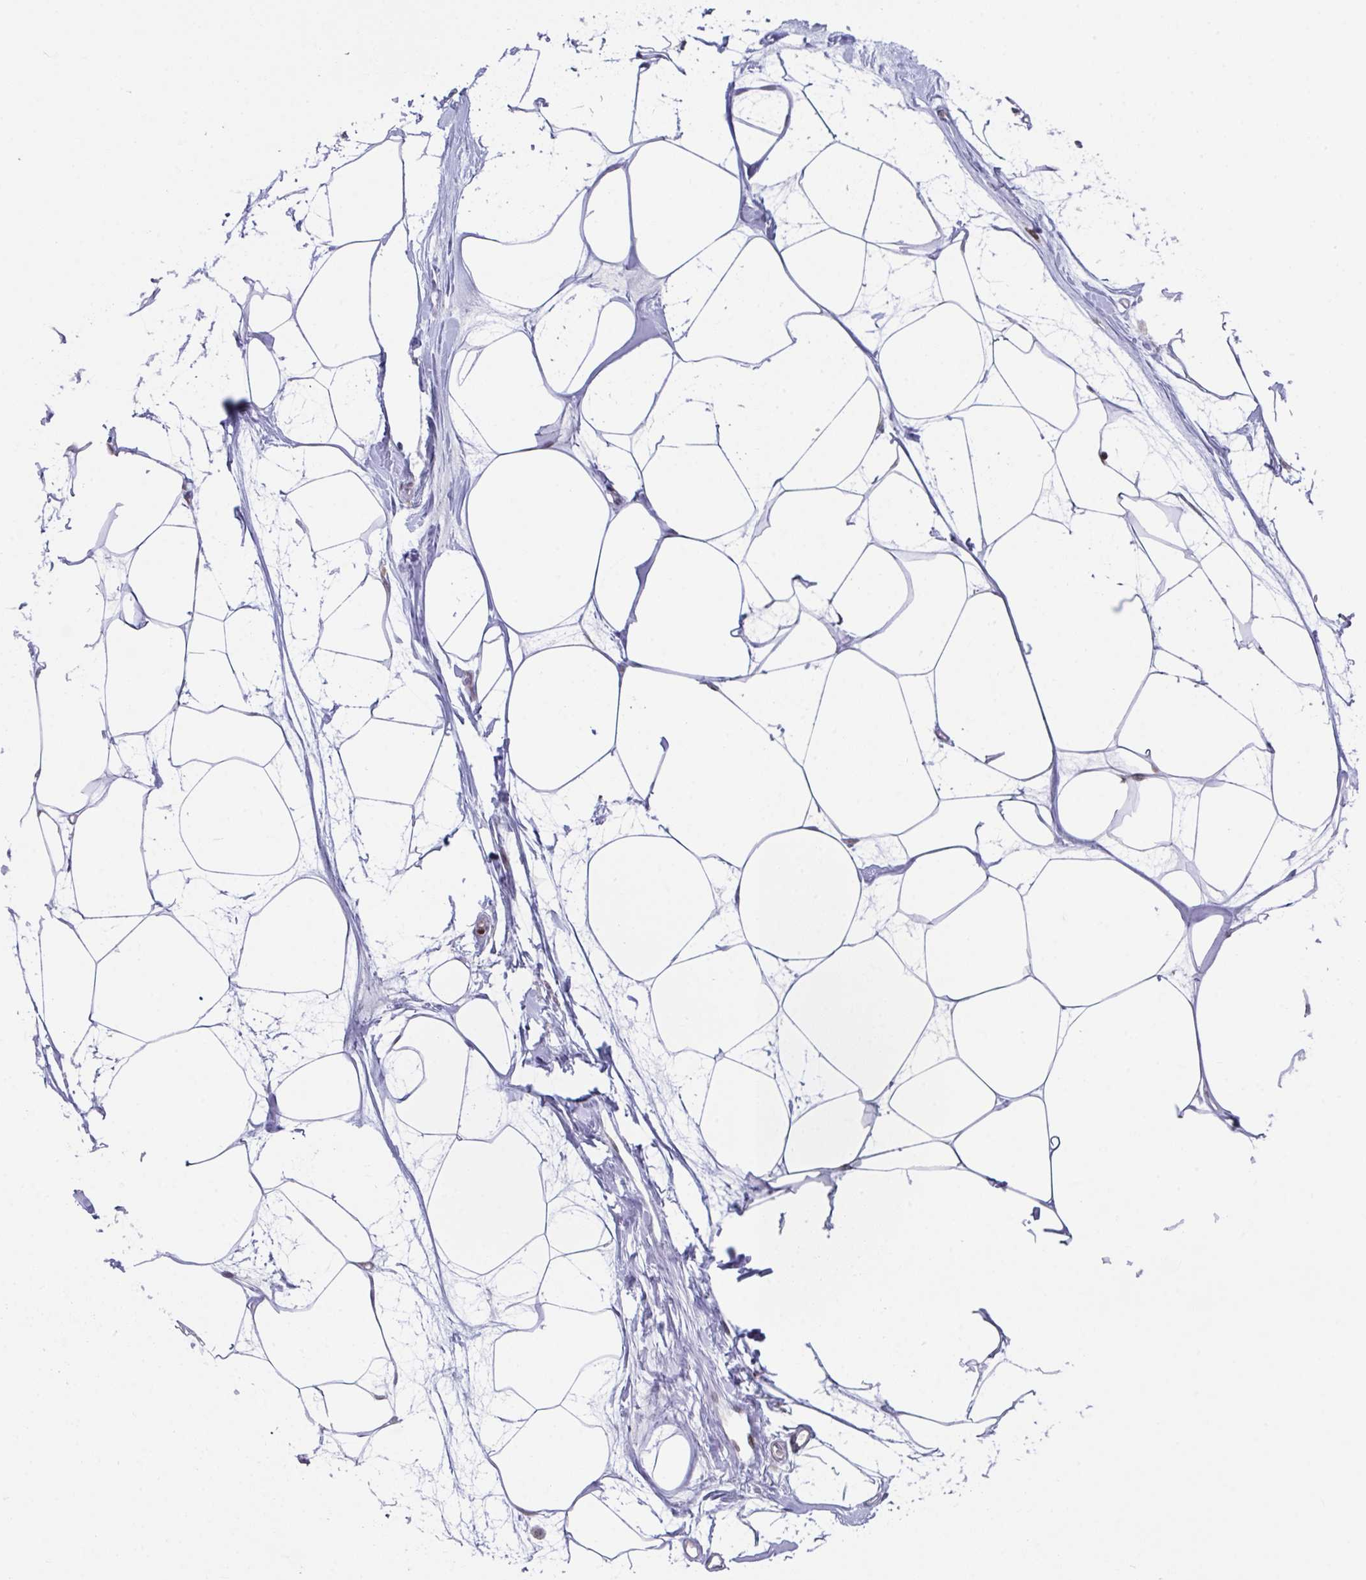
{"staining": {"intensity": "negative", "quantity": "none", "location": "none"}, "tissue": "breast", "cell_type": "Adipocytes", "image_type": "normal", "snomed": [{"axis": "morphology", "description": "Normal tissue, NOS"}, {"axis": "topography", "description": "Breast"}], "caption": "This is a histopathology image of immunohistochemistry (IHC) staining of unremarkable breast, which shows no positivity in adipocytes.", "gene": "PCDHB8", "patient": {"sex": "female", "age": 45}}